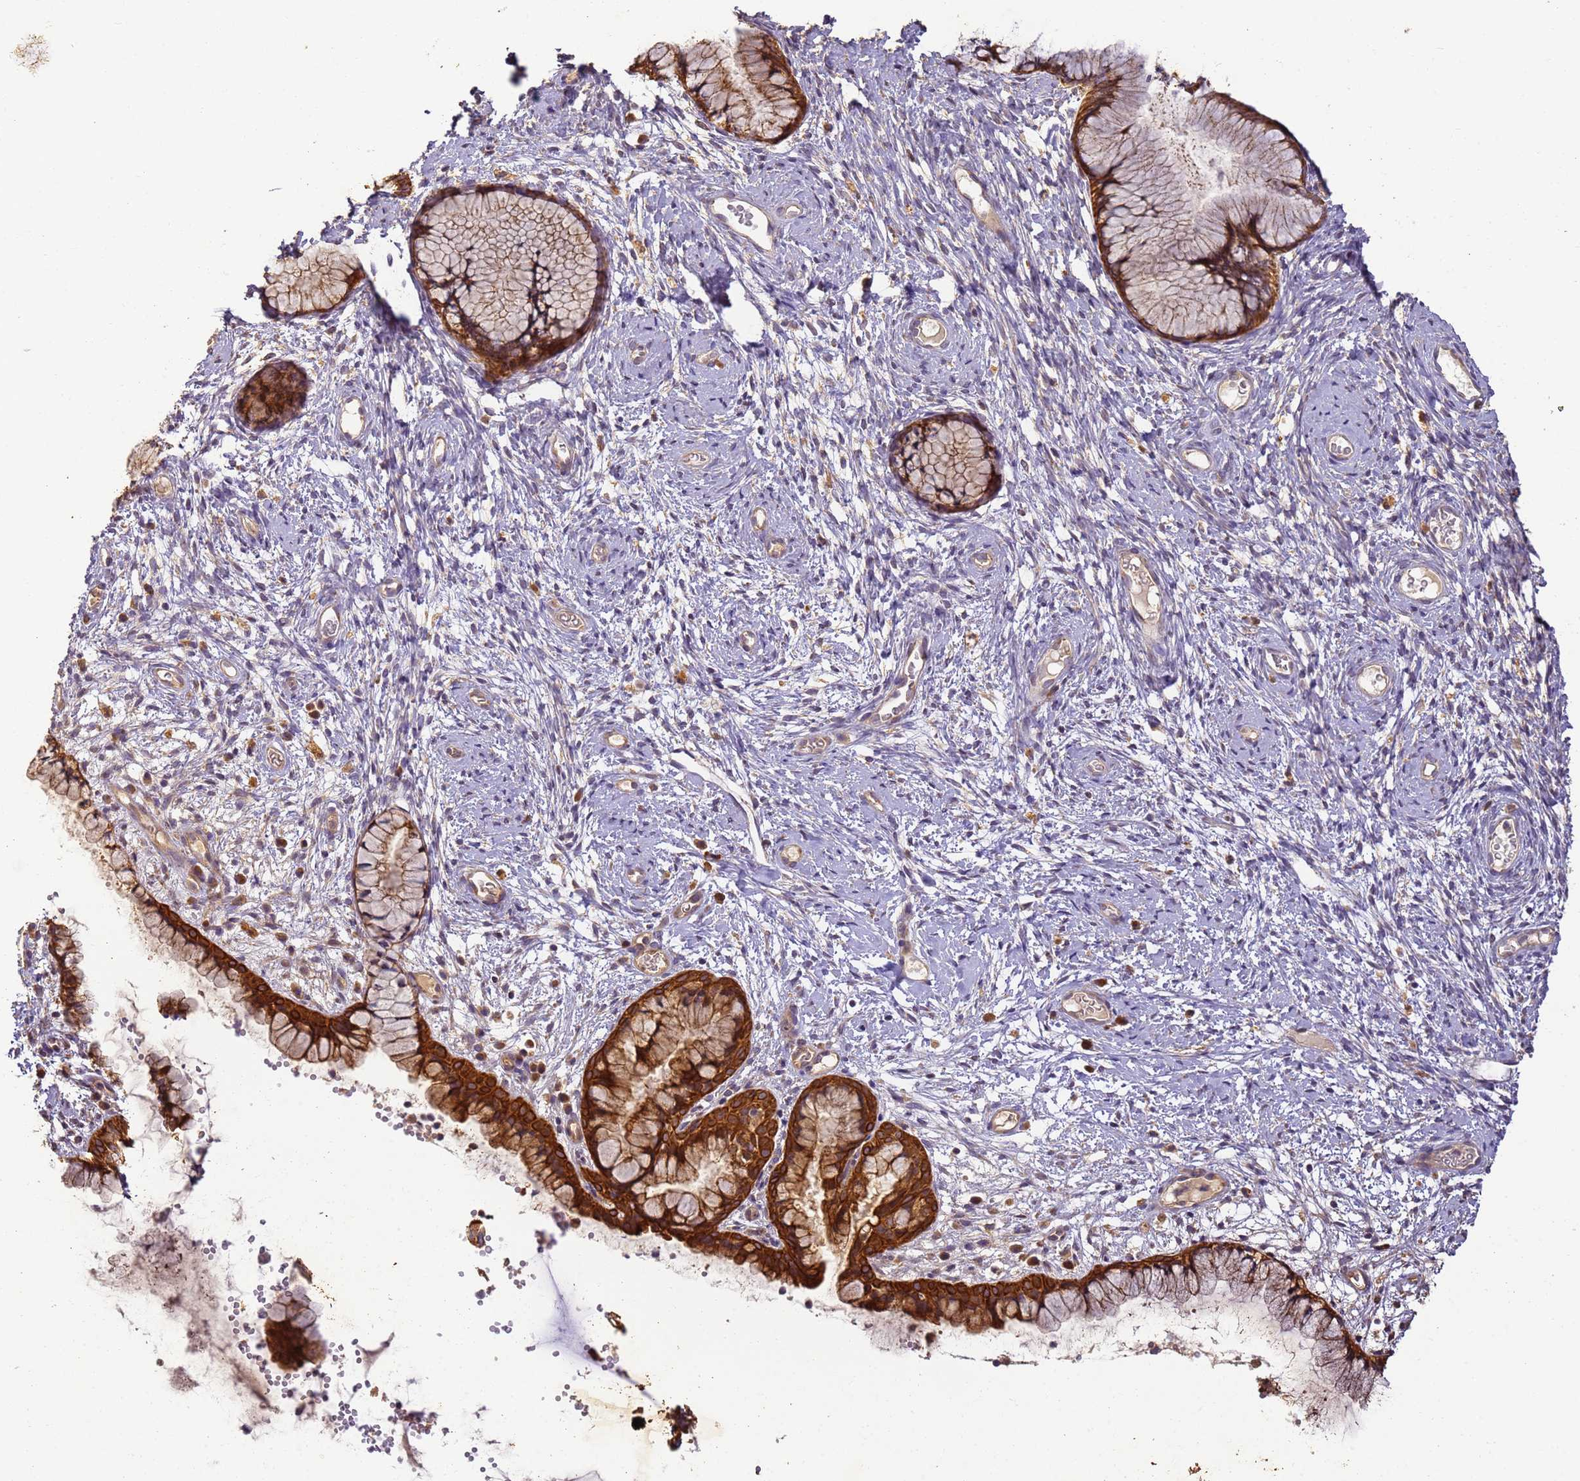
{"staining": {"intensity": "strong", "quantity": ">75%", "location": "cytoplasmic/membranous"}, "tissue": "cervix", "cell_type": "Glandular cells", "image_type": "normal", "snomed": [{"axis": "morphology", "description": "Normal tissue, NOS"}, {"axis": "topography", "description": "Cervix"}], "caption": "IHC staining of benign cervix, which demonstrates high levels of strong cytoplasmic/membranous positivity in about >75% of glandular cells indicating strong cytoplasmic/membranous protein expression. The staining was performed using DAB (3,3'-diaminobenzidine) (brown) for protein detection and nuclei were counterstained in hematoxylin (blue).", "gene": "TIGAR", "patient": {"sex": "female", "age": 42}}